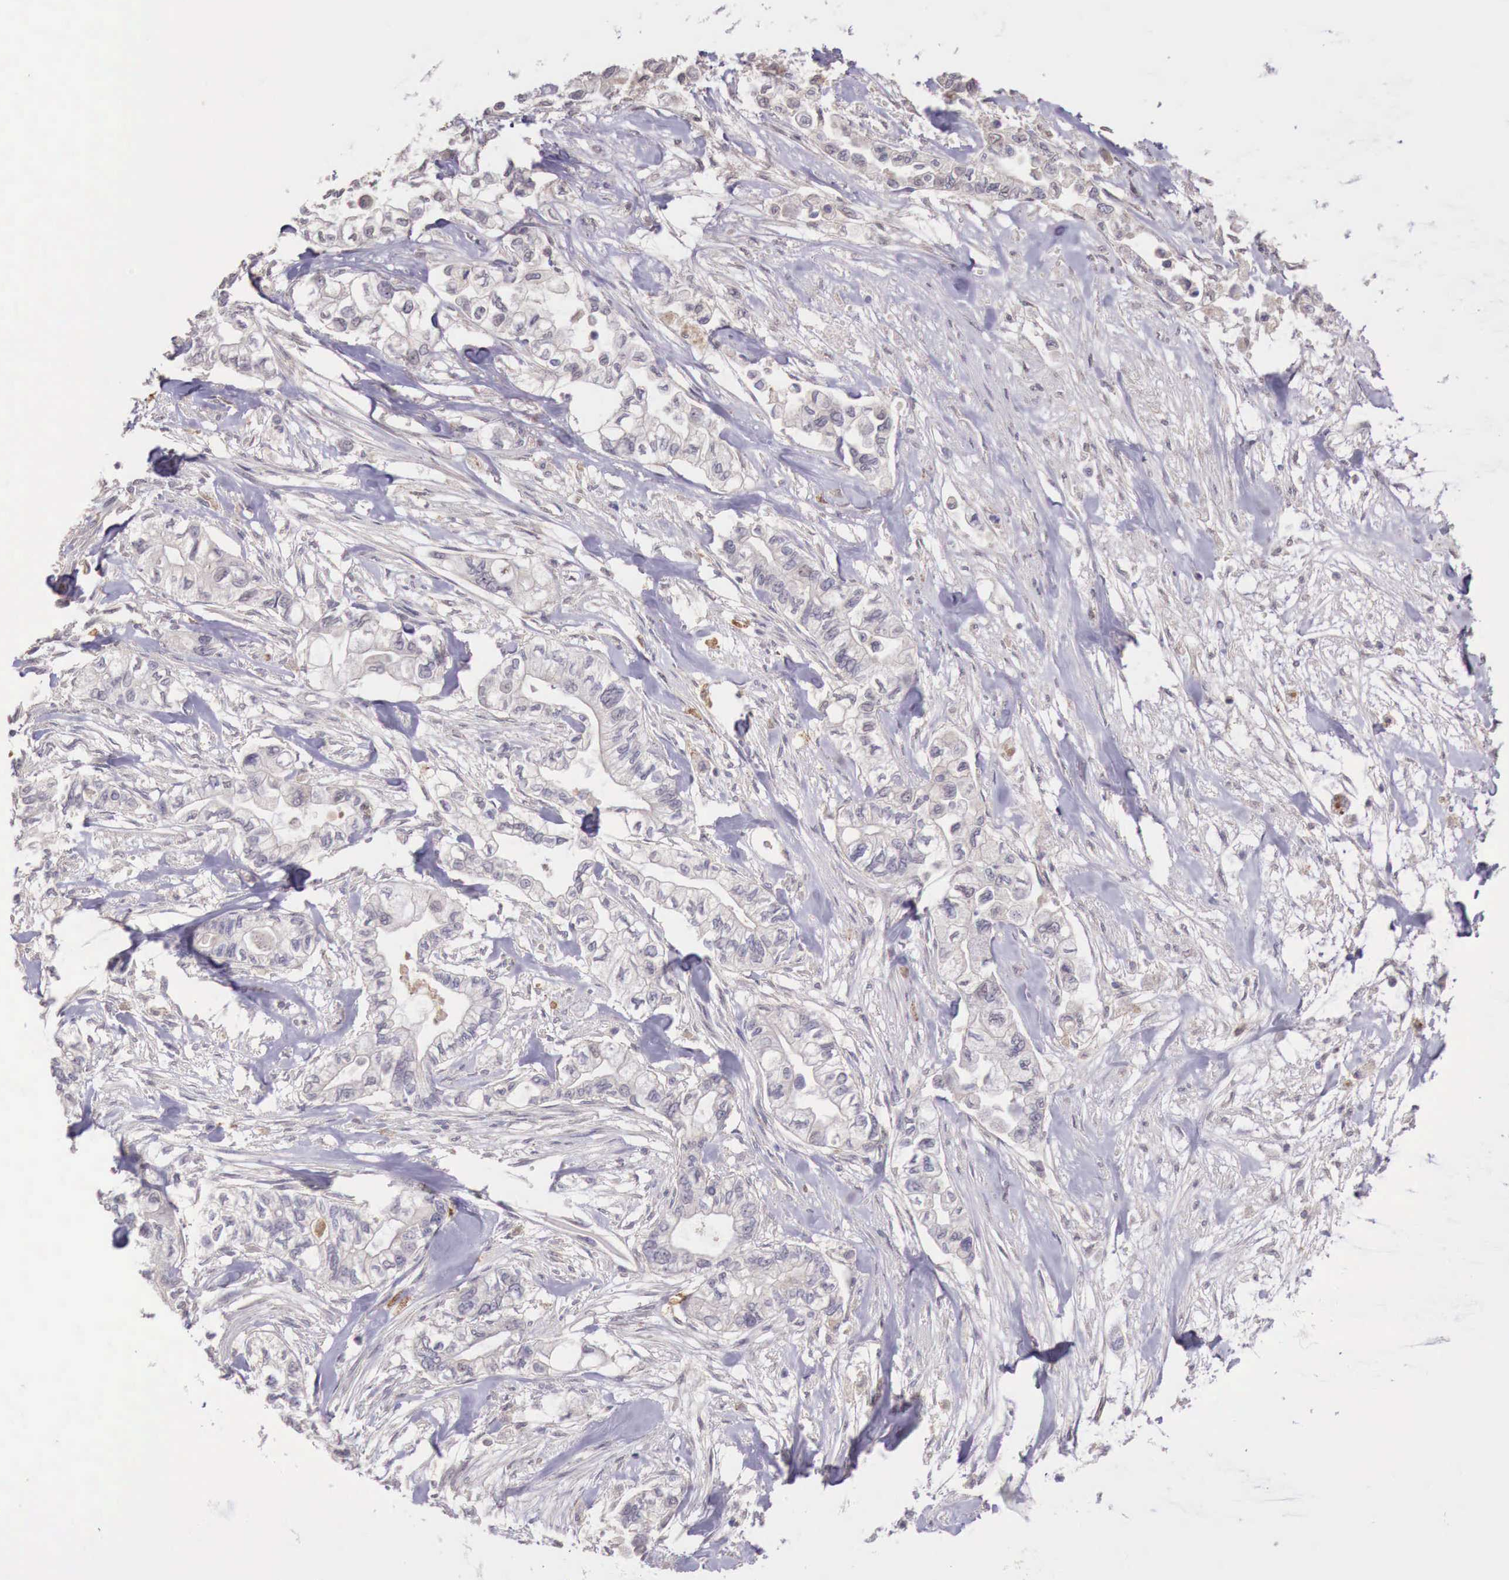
{"staining": {"intensity": "negative", "quantity": "none", "location": "none"}, "tissue": "pancreatic cancer", "cell_type": "Tumor cells", "image_type": "cancer", "snomed": [{"axis": "morphology", "description": "Adenocarcinoma, NOS"}, {"axis": "topography", "description": "Pancreas"}], "caption": "The IHC histopathology image has no significant positivity in tumor cells of pancreatic adenocarcinoma tissue. (DAB immunohistochemistry, high magnification).", "gene": "CHRDL1", "patient": {"sex": "male", "age": 79}}